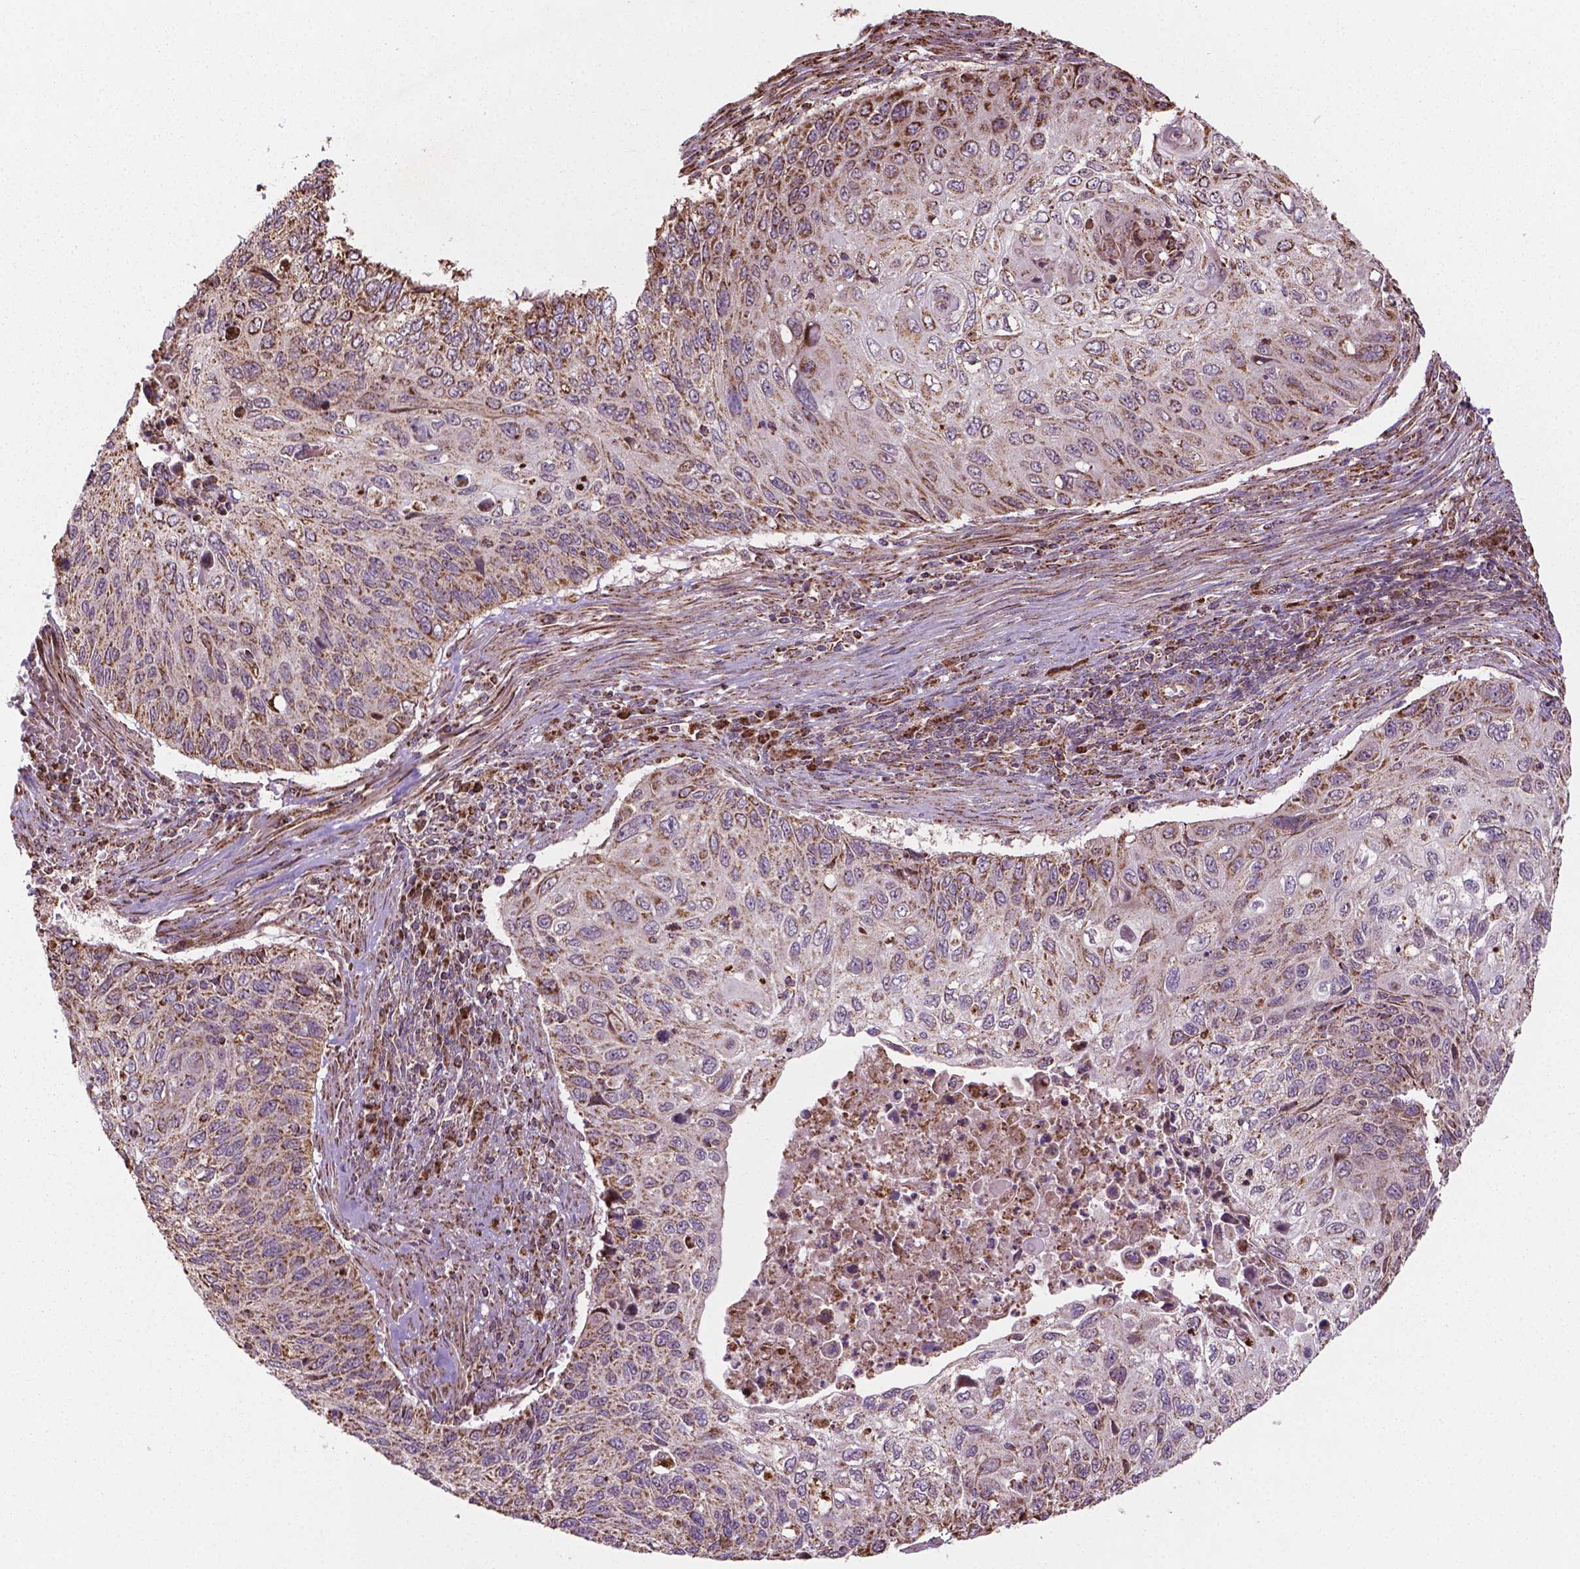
{"staining": {"intensity": "moderate", "quantity": "25%-75%", "location": "cytoplasmic/membranous"}, "tissue": "cervical cancer", "cell_type": "Tumor cells", "image_type": "cancer", "snomed": [{"axis": "morphology", "description": "Squamous cell carcinoma, NOS"}, {"axis": "topography", "description": "Cervix"}], "caption": "Tumor cells exhibit medium levels of moderate cytoplasmic/membranous positivity in approximately 25%-75% of cells in human cervical cancer. (Stains: DAB (3,3'-diaminobenzidine) in brown, nuclei in blue, Microscopy: brightfield microscopy at high magnification).", "gene": "HS3ST3A1", "patient": {"sex": "female", "age": 70}}